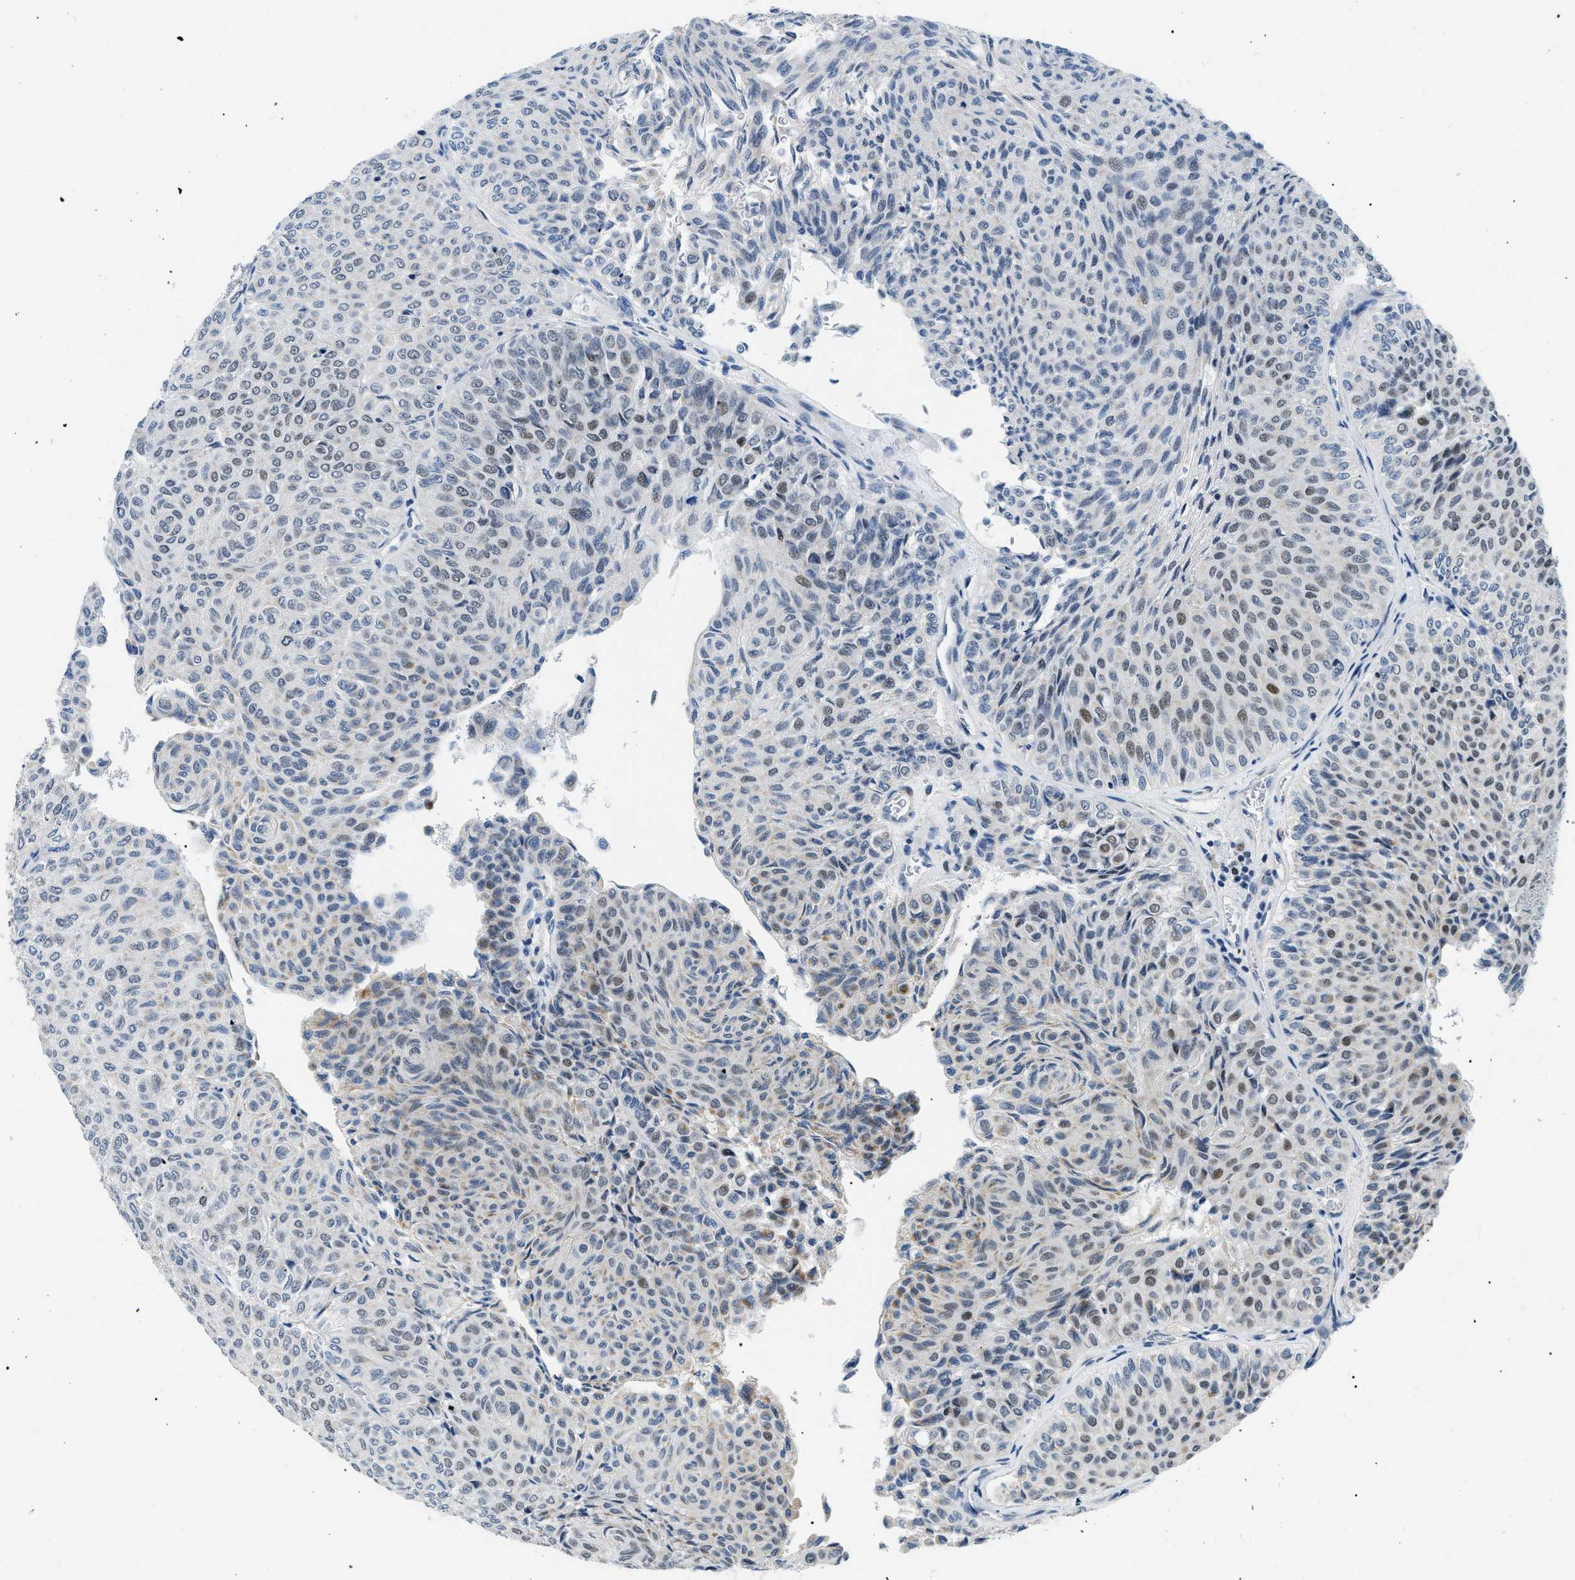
{"staining": {"intensity": "weak", "quantity": "25%-75%", "location": "cytoplasmic/membranous,nuclear"}, "tissue": "urothelial cancer", "cell_type": "Tumor cells", "image_type": "cancer", "snomed": [{"axis": "morphology", "description": "Urothelial carcinoma, Low grade"}, {"axis": "topography", "description": "Urinary bladder"}], "caption": "Human urothelial carcinoma (low-grade) stained with a brown dye demonstrates weak cytoplasmic/membranous and nuclear positive expression in approximately 25%-75% of tumor cells.", "gene": "SMARCC1", "patient": {"sex": "male", "age": 78}}